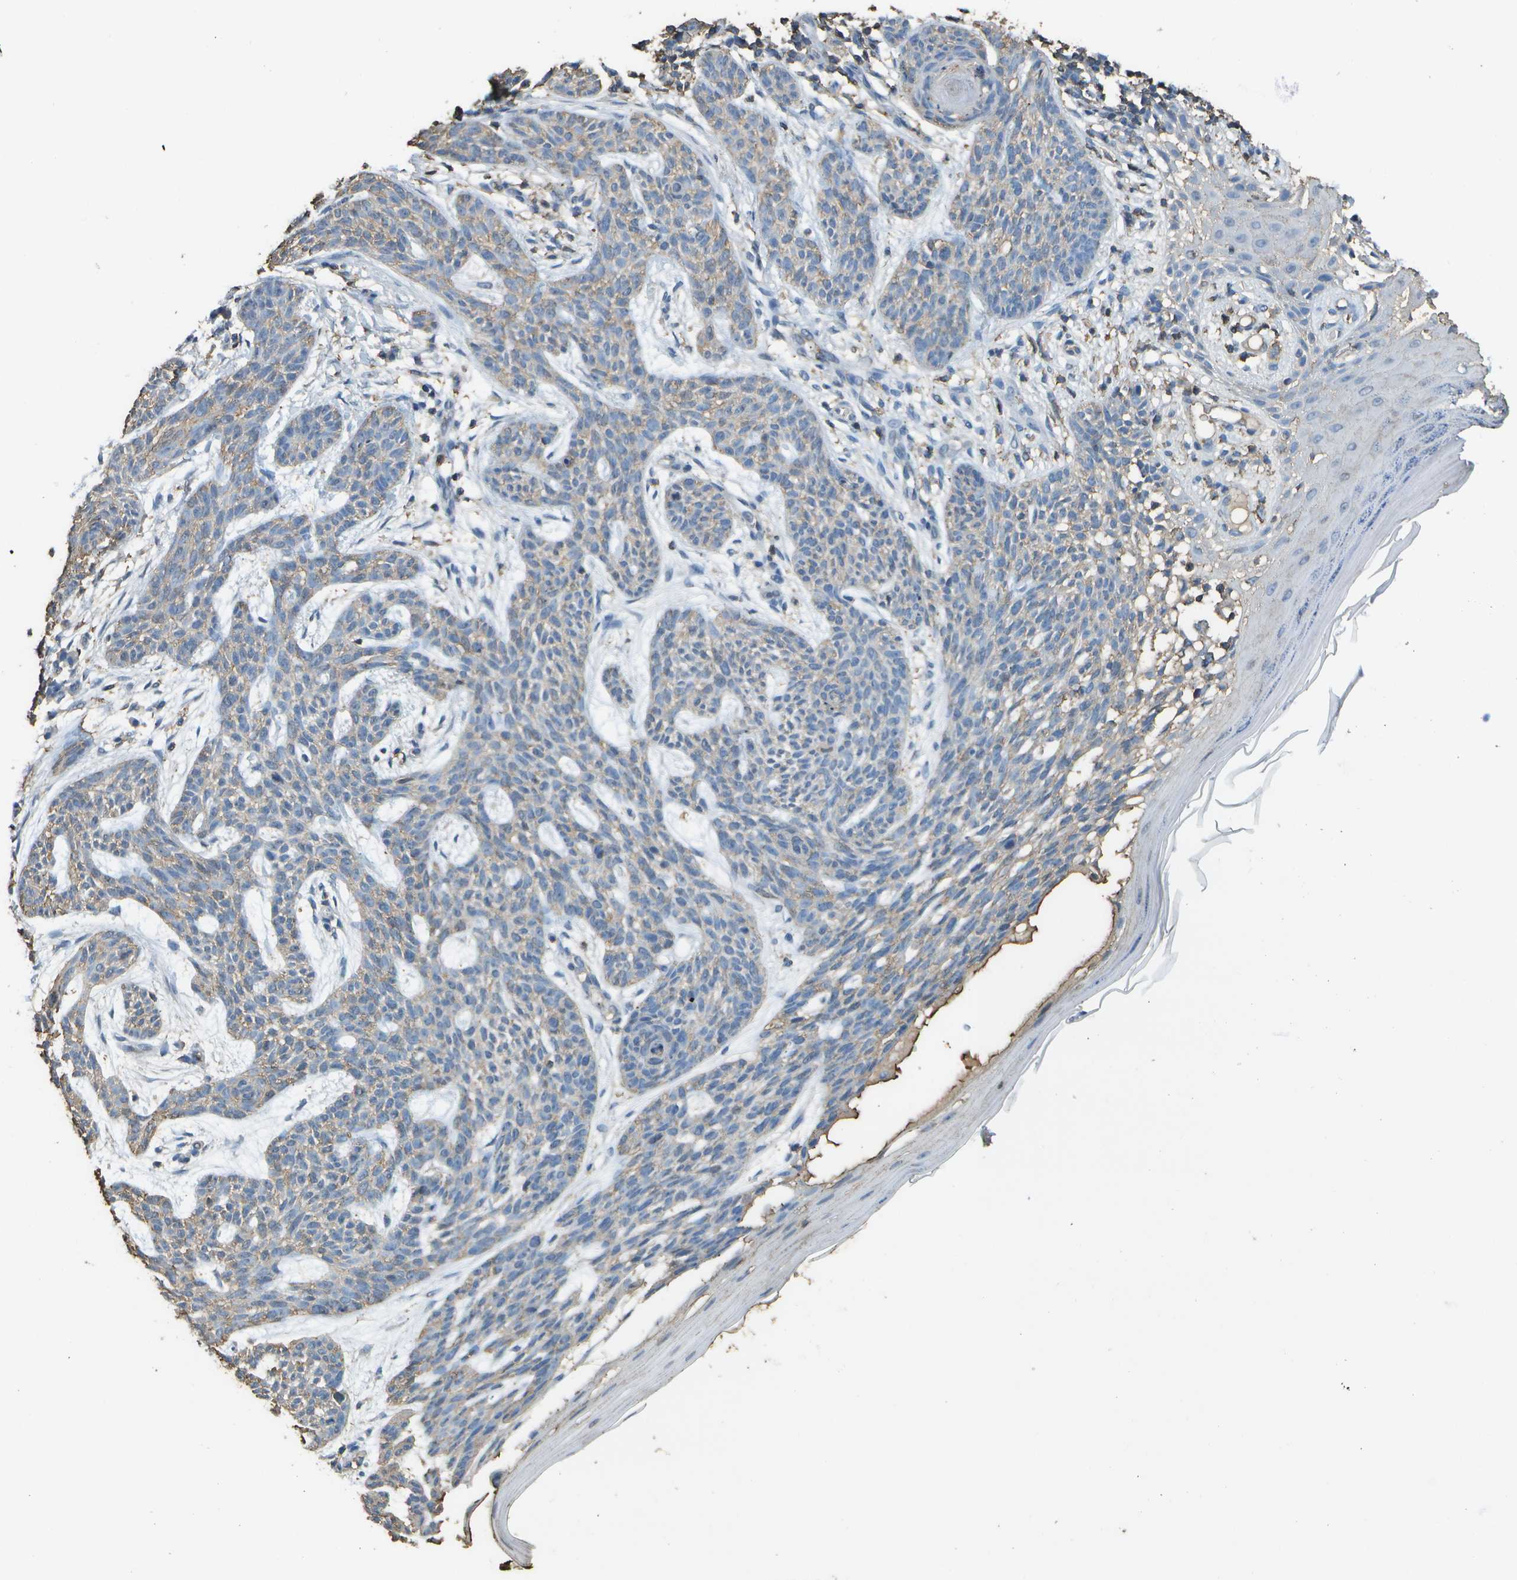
{"staining": {"intensity": "weak", "quantity": ">75%", "location": "cytoplasmic/membranous"}, "tissue": "skin cancer", "cell_type": "Tumor cells", "image_type": "cancer", "snomed": [{"axis": "morphology", "description": "Basal cell carcinoma"}, {"axis": "topography", "description": "Skin"}], "caption": "Immunohistochemistry (IHC) (DAB) staining of human skin basal cell carcinoma exhibits weak cytoplasmic/membranous protein expression in approximately >75% of tumor cells. The staining is performed using DAB brown chromogen to label protein expression. The nuclei are counter-stained blue using hematoxylin.", "gene": "CYP4F11", "patient": {"sex": "female", "age": 59}}